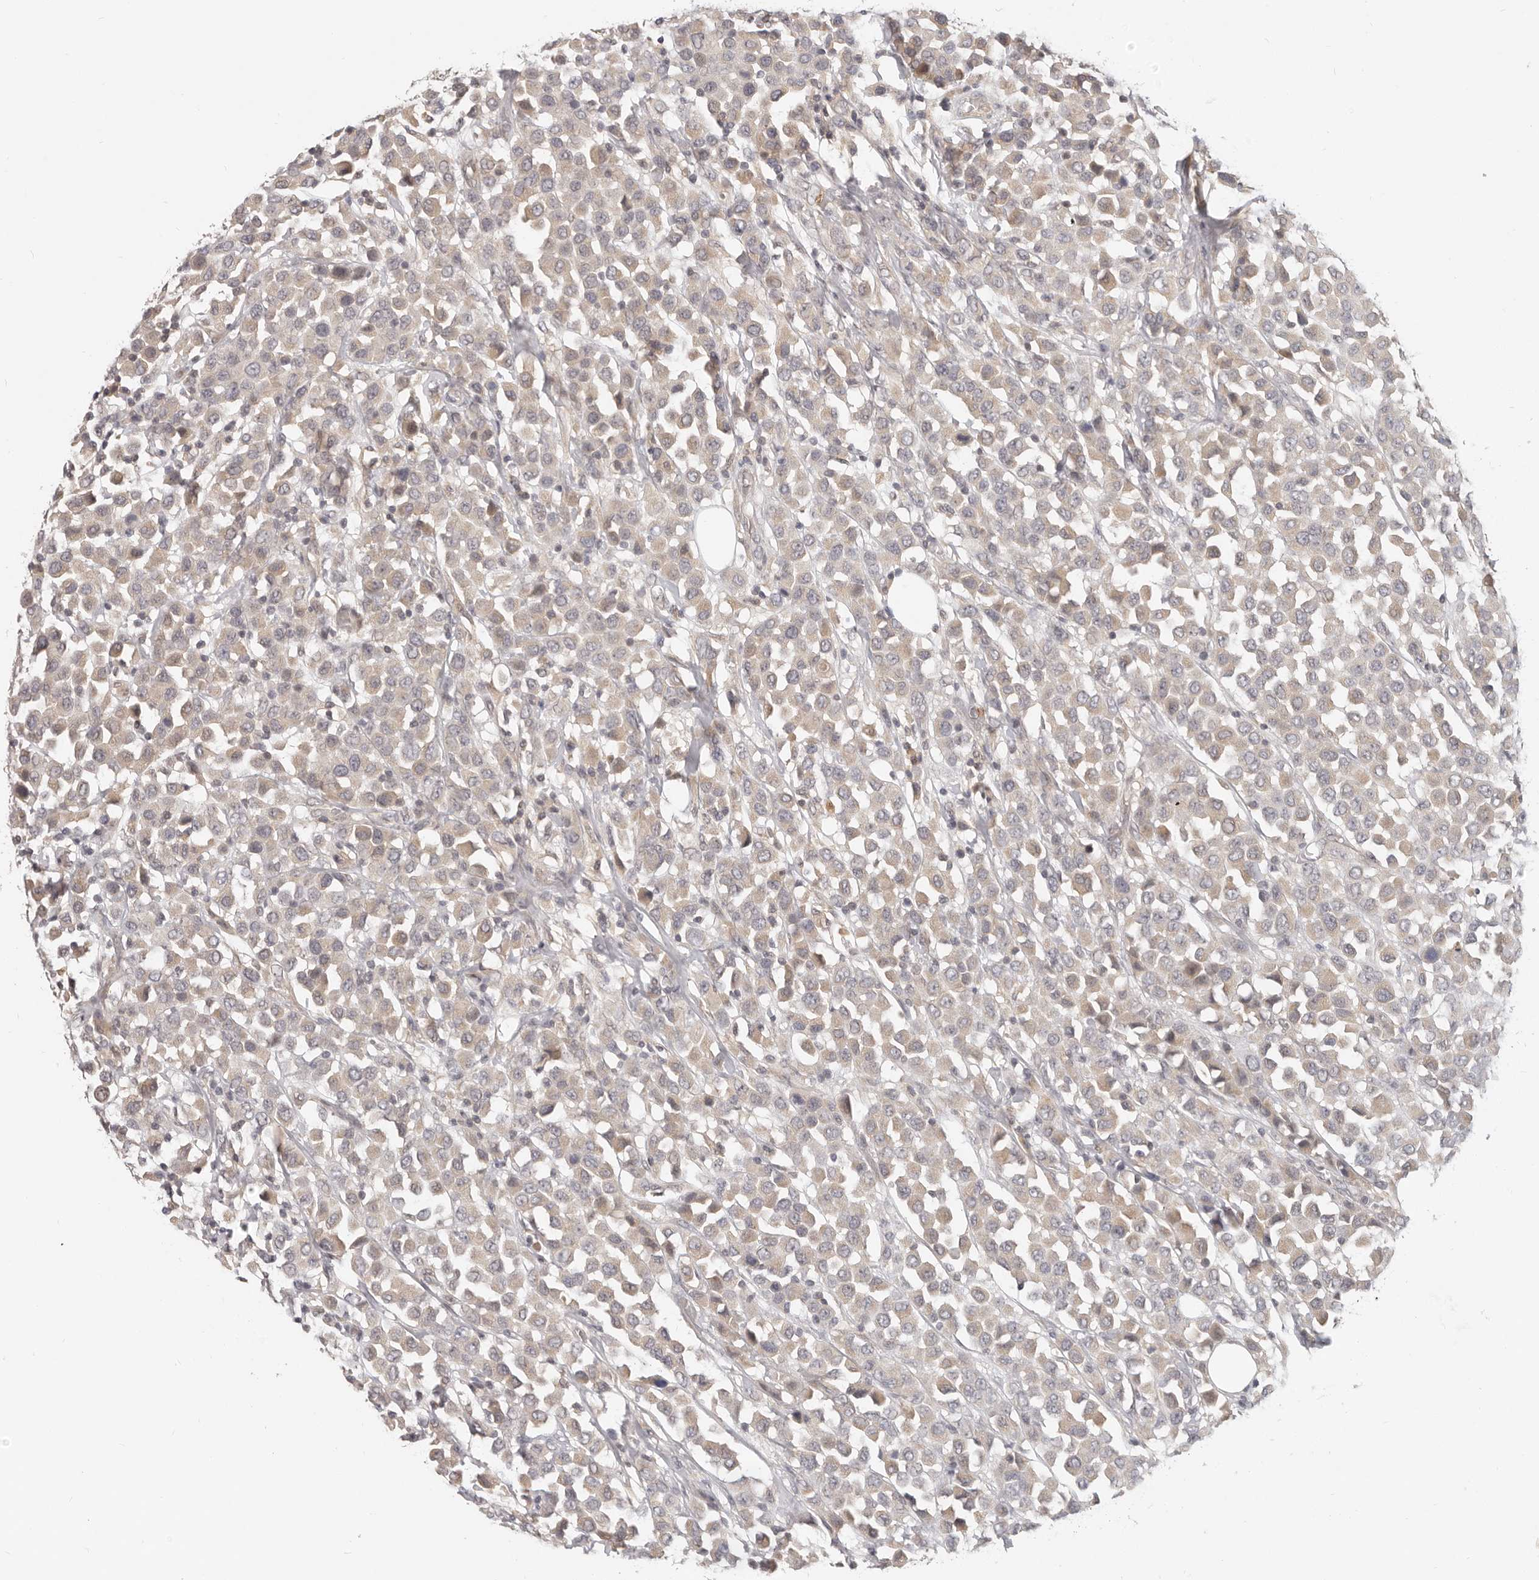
{"staining": {"intensity": "weak", "quantity": "25%-75%", "location": "cytoplasmic/membranous"}, "tissue": "breast cancer", "cell_type": "Tumor cells", "image_type": "cancer", "snomed": [{"axis": "morphology", "description": "Duct carcinoma"}, {"axis": "topography", "description": "Breast"}], "caption": "Weak cytoplasmic/membranous positivity for a protein is present in approximately 25%-75% of tumor cells of intraductal carcinoma (breast) using immunohistochemistry (IHC).", "gene": "USP49", "patient": {"sex": "female", "age": 61}}